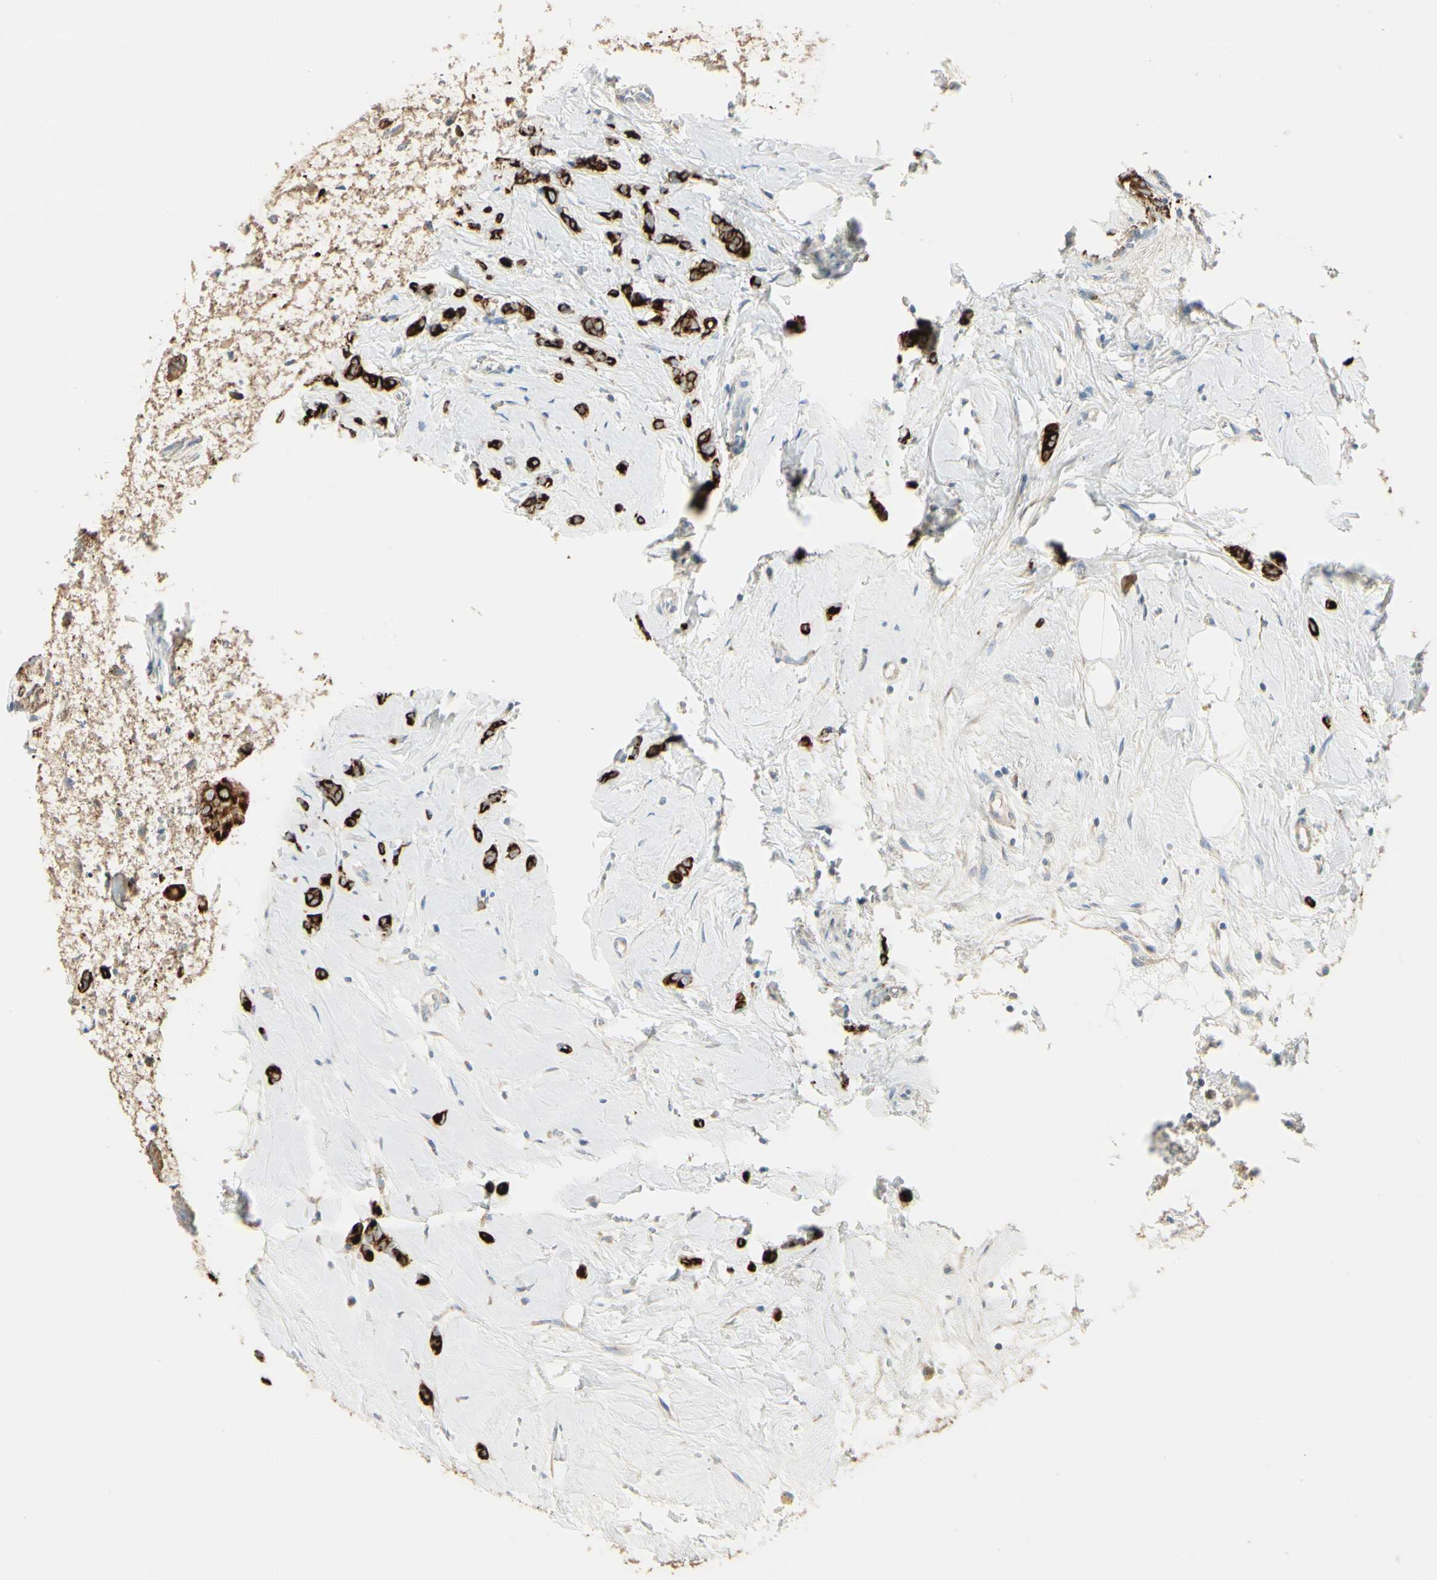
{"staining": {"intensity": "strong", "quantity": ">75%", "location": "cytoplasmic/membranous"}, "tissue": "breast cancer", "cell_type": "Tumor cells", "image_type": "cancer", "snomed": [{"axis": "morphology", "description": "Lobular carcinoma"}, {"axis": "topography", "description": "Breast"}], "caption": "Immunohistochemistry of breast lobular carcinoma reveals high levels of strong cytoplasmic/membranous positivity in about >75% of tumor cells.", "gene": "DUSP12", "patient": {"sex": "female", "age": 60}}